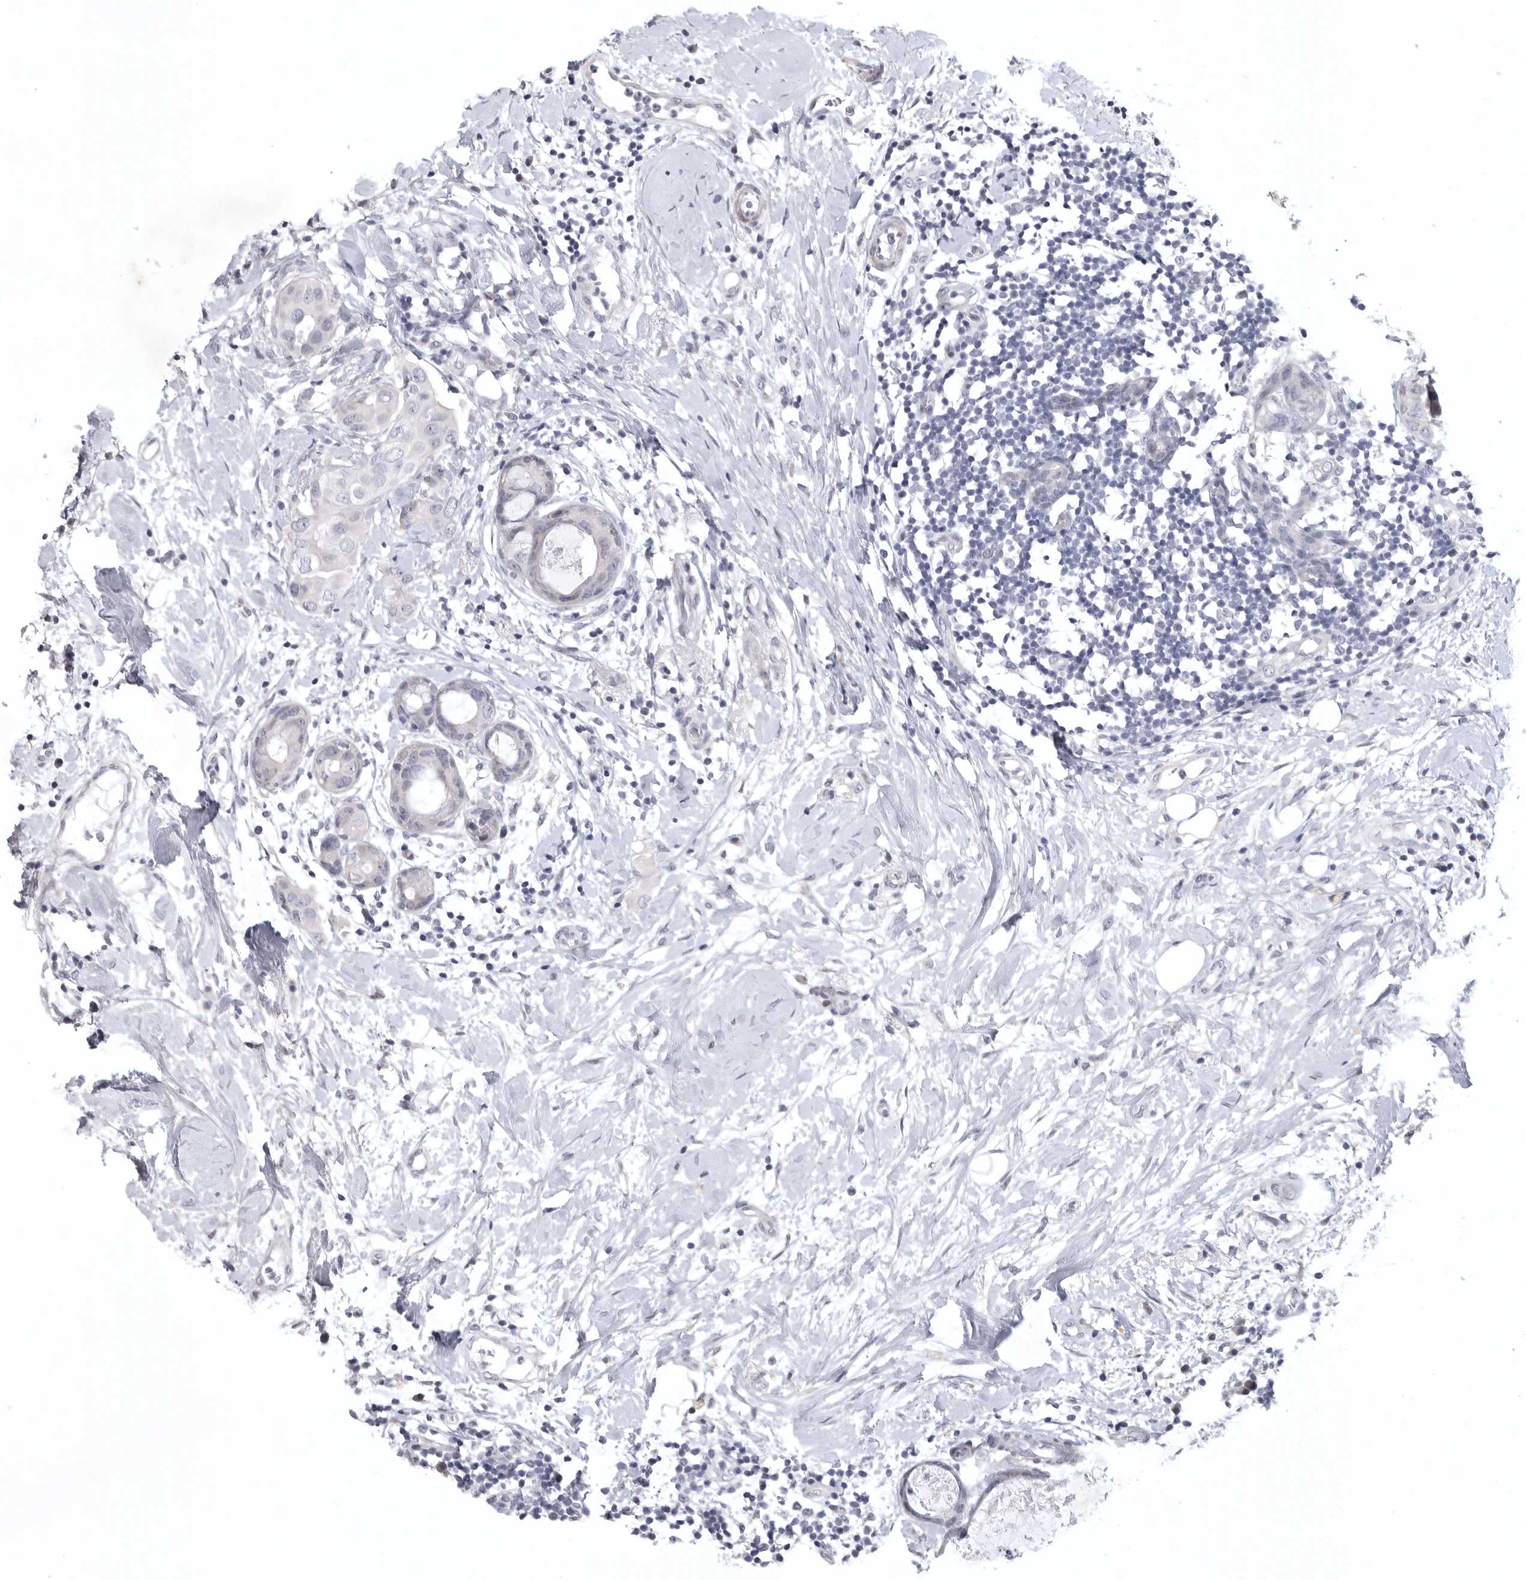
{"staining": {"intensity": "negative", "quantity": "none", "location": "none"}, "tissue": "breast cancer", "cell_type": "Tumor cells", "image_type": "cancer", "snomed": [{"axis": "morphology", "description": "Duct carcinoma"}, {"axis": "topography", "description": "Breast"}], "caption": "Immunohistochemical staining of breast cancer shows no significant positivity in tumor cells. The staining is performed using DAB brown chromogen with nuclei counter-stained in using hematoxylin.", "gene": "TNR", "patient": {"sex": "female", "age": 40}}